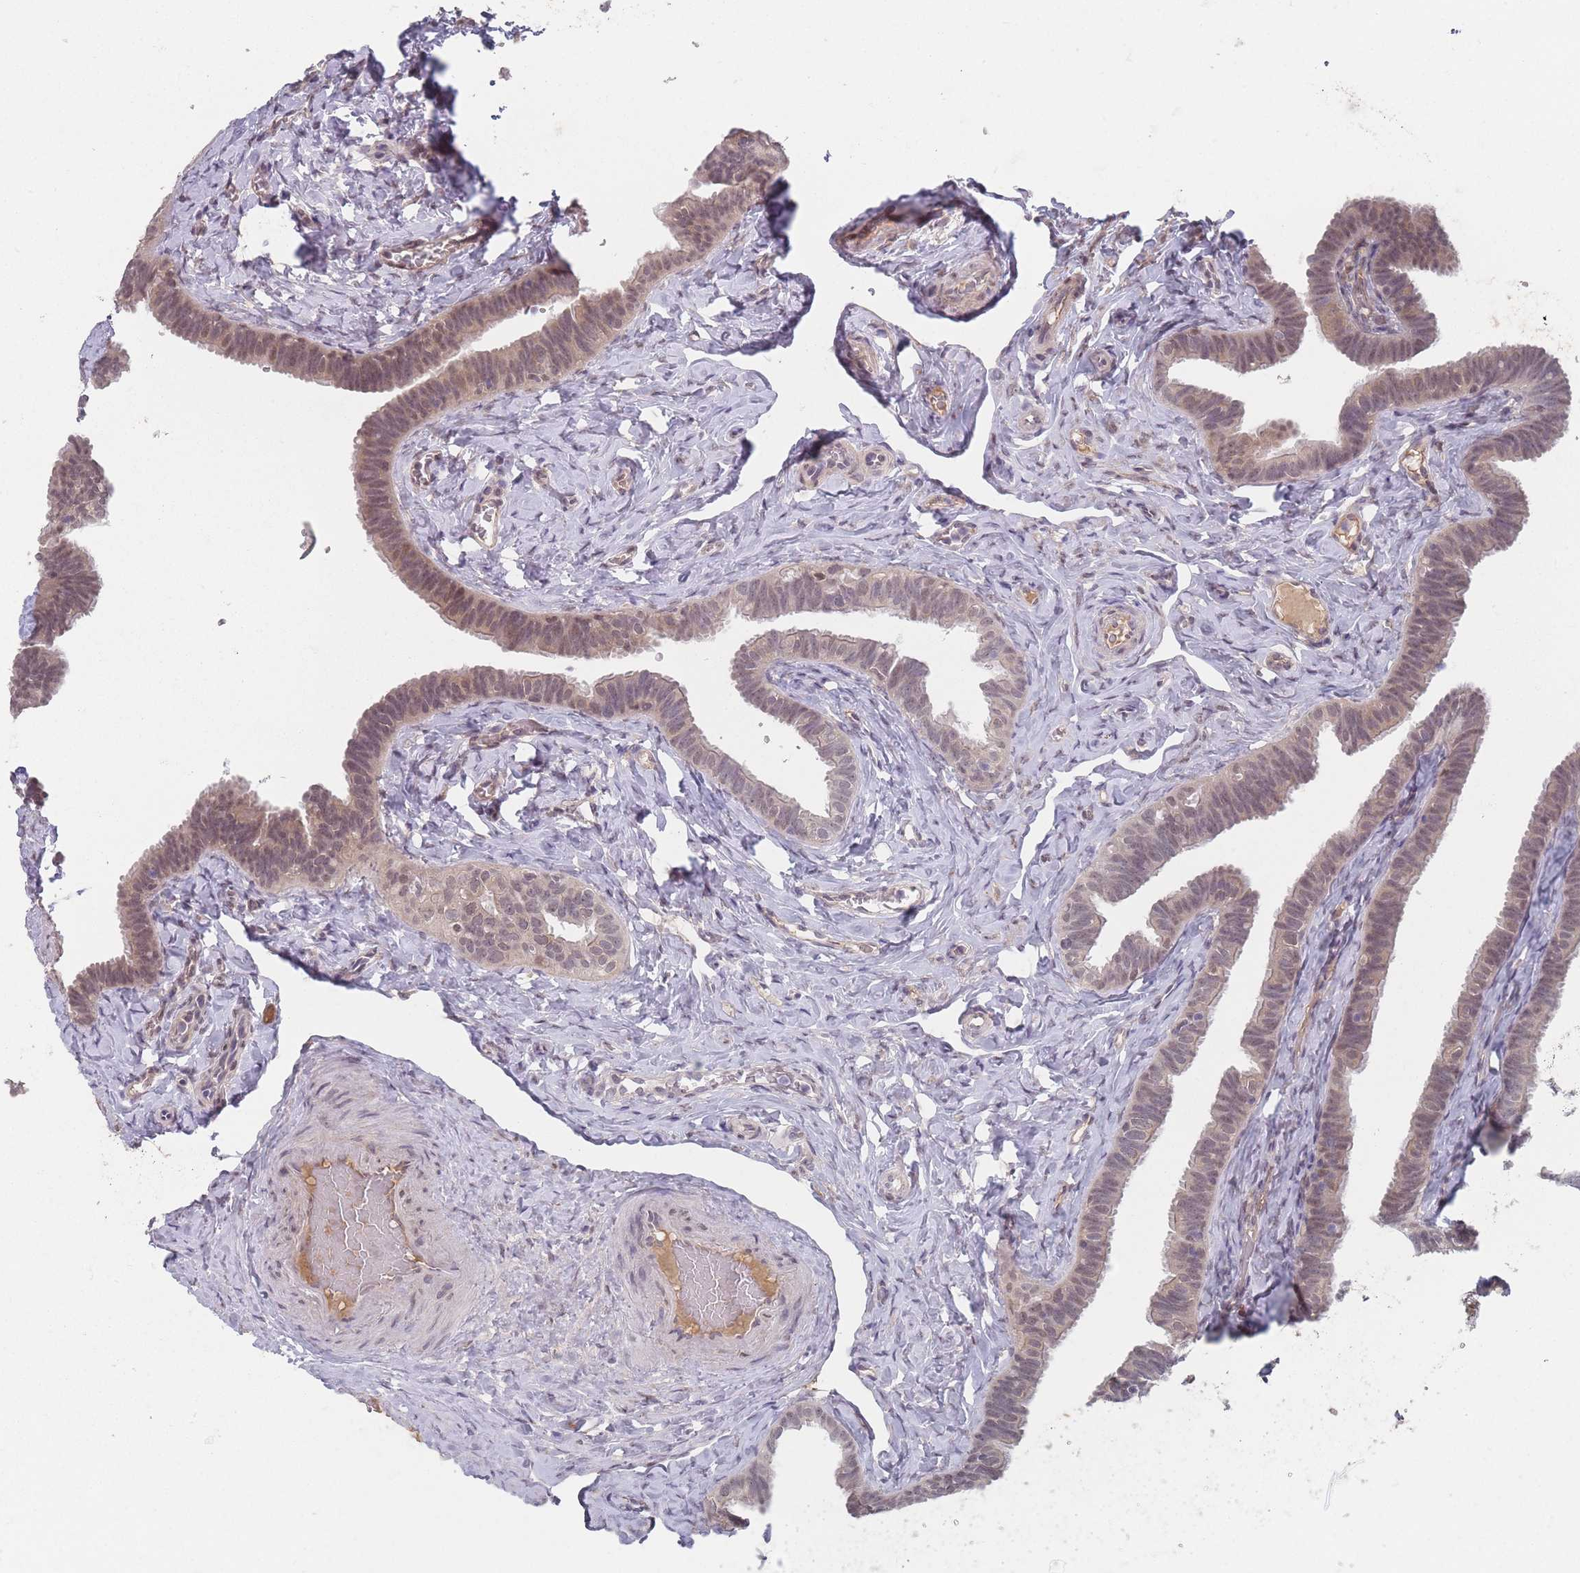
{"staining": {"intensity": "moderate", "quantity": "<25%", "location": "nuclear"}, "tissue": "fallopian tube", "cell_type": "Glandular cells", "image_type": "normal", "snomed": [{"axis": "morphology", "description": "Normal tissue, NOS"}, {"axis": "topography", "description": "Fallopian tube"}], "caption": "The immunohistochemical stain highlights moderate nuclear positivity in glandular cells of normal fallopian tube.", "gene": "ANKRD10", "patient": {"sex": "female", "age": 39}}